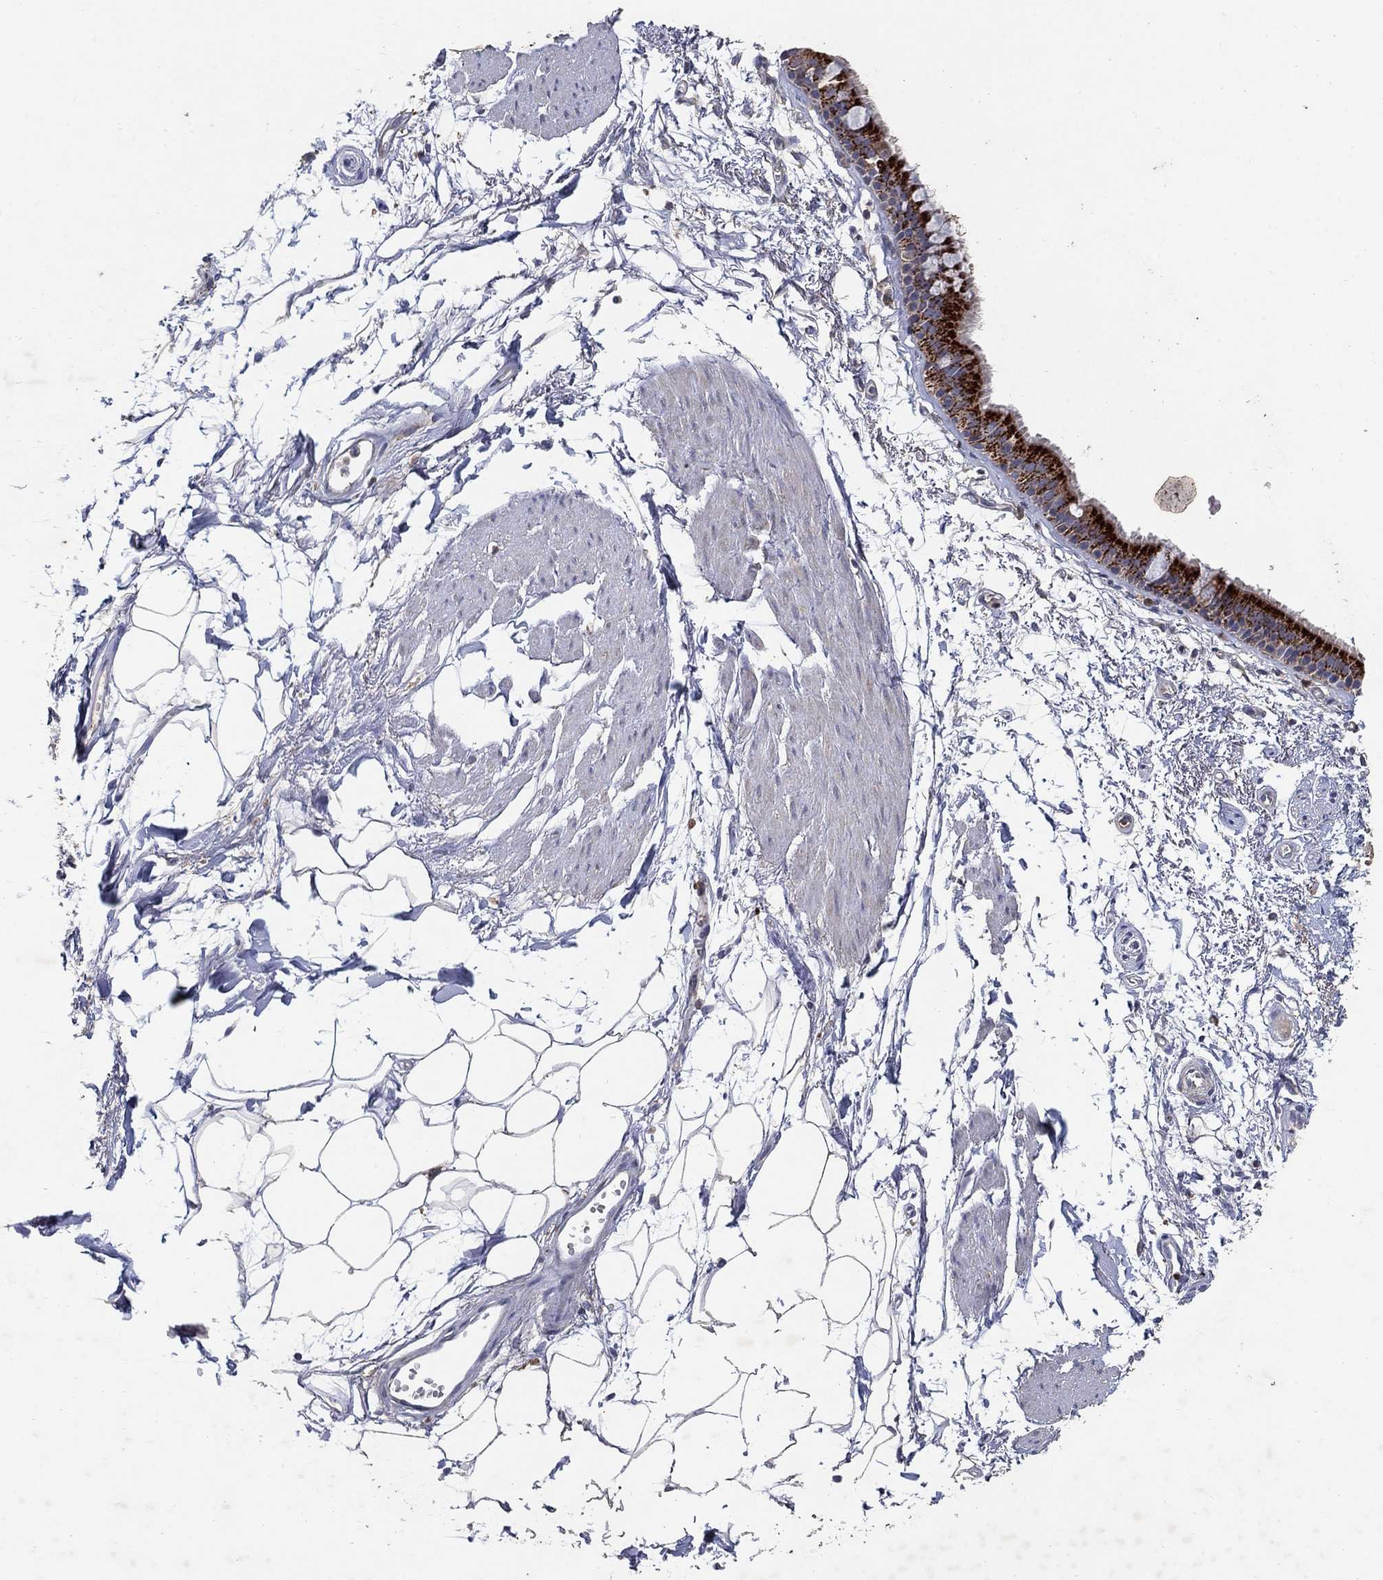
{"staining": {"intensity": "strong", "quantity": "25%-75%", "location": "cytoplasmic/membranous"}, "tissue": "bronchus", "cell_type": "Respiratory epithelial cells", "image_type": "normal", "snomed": [{"axis": "morphology", "description": "Normal tissue, NOS"}, {"axis": "topography", "description": "Cartilage tissue"}, {"axis": "topography", "description": "Bronchus"}], "caption": "Respiratory epithelial cells demonstrate high levels of strong cytoplasmic/membranous positivity in approximately 25%-75% of cells in unremarkable bronchus. (IHC, brightfield microscopy, high magnification).", "gene": "GPSM1", "patient": {"sex": "male", "age": 66}}